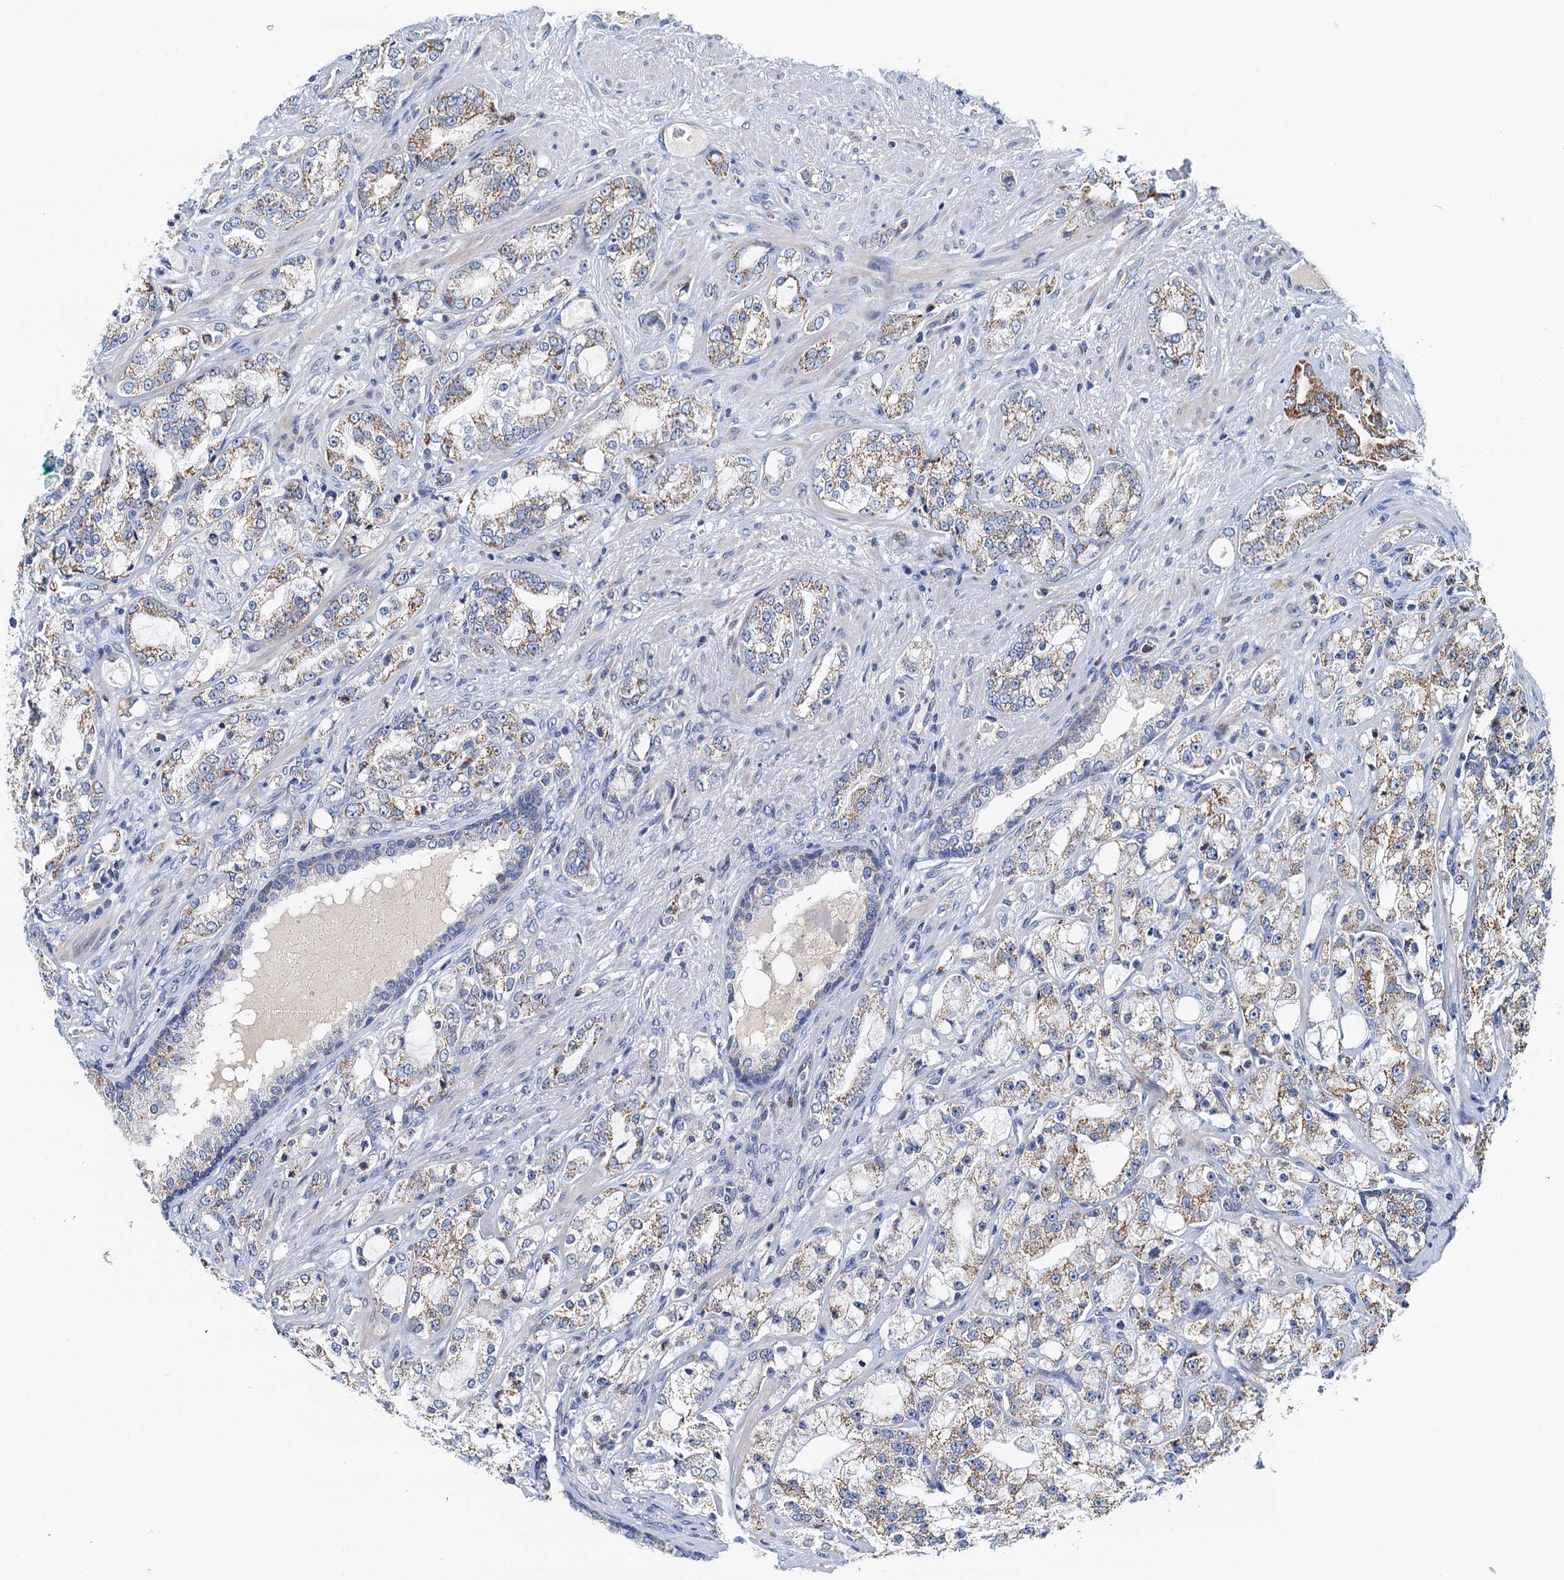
{"staining": {"intensity": "moderate", "quantity": "<25%", "location": "cytoplasmic/membranous"}, "tissue": "prostate cancer", "cell_type": "Tumor cells", "image_type": "cancer", "snomed": [{"axis": "morphology", "description": "Adenocarcinoma, High grade"}, {"axis": "topography", "description": "Prostate"}], "caption": "Immunohistochemical staining of human prostate cancer (high-grade adenocarcinoma) reveals moderate cytoplasmic/membranous protein positivity in about <25% of tumor cells.", "gene": "POC1A", "patient": {"sex": "male", "age": 64}}